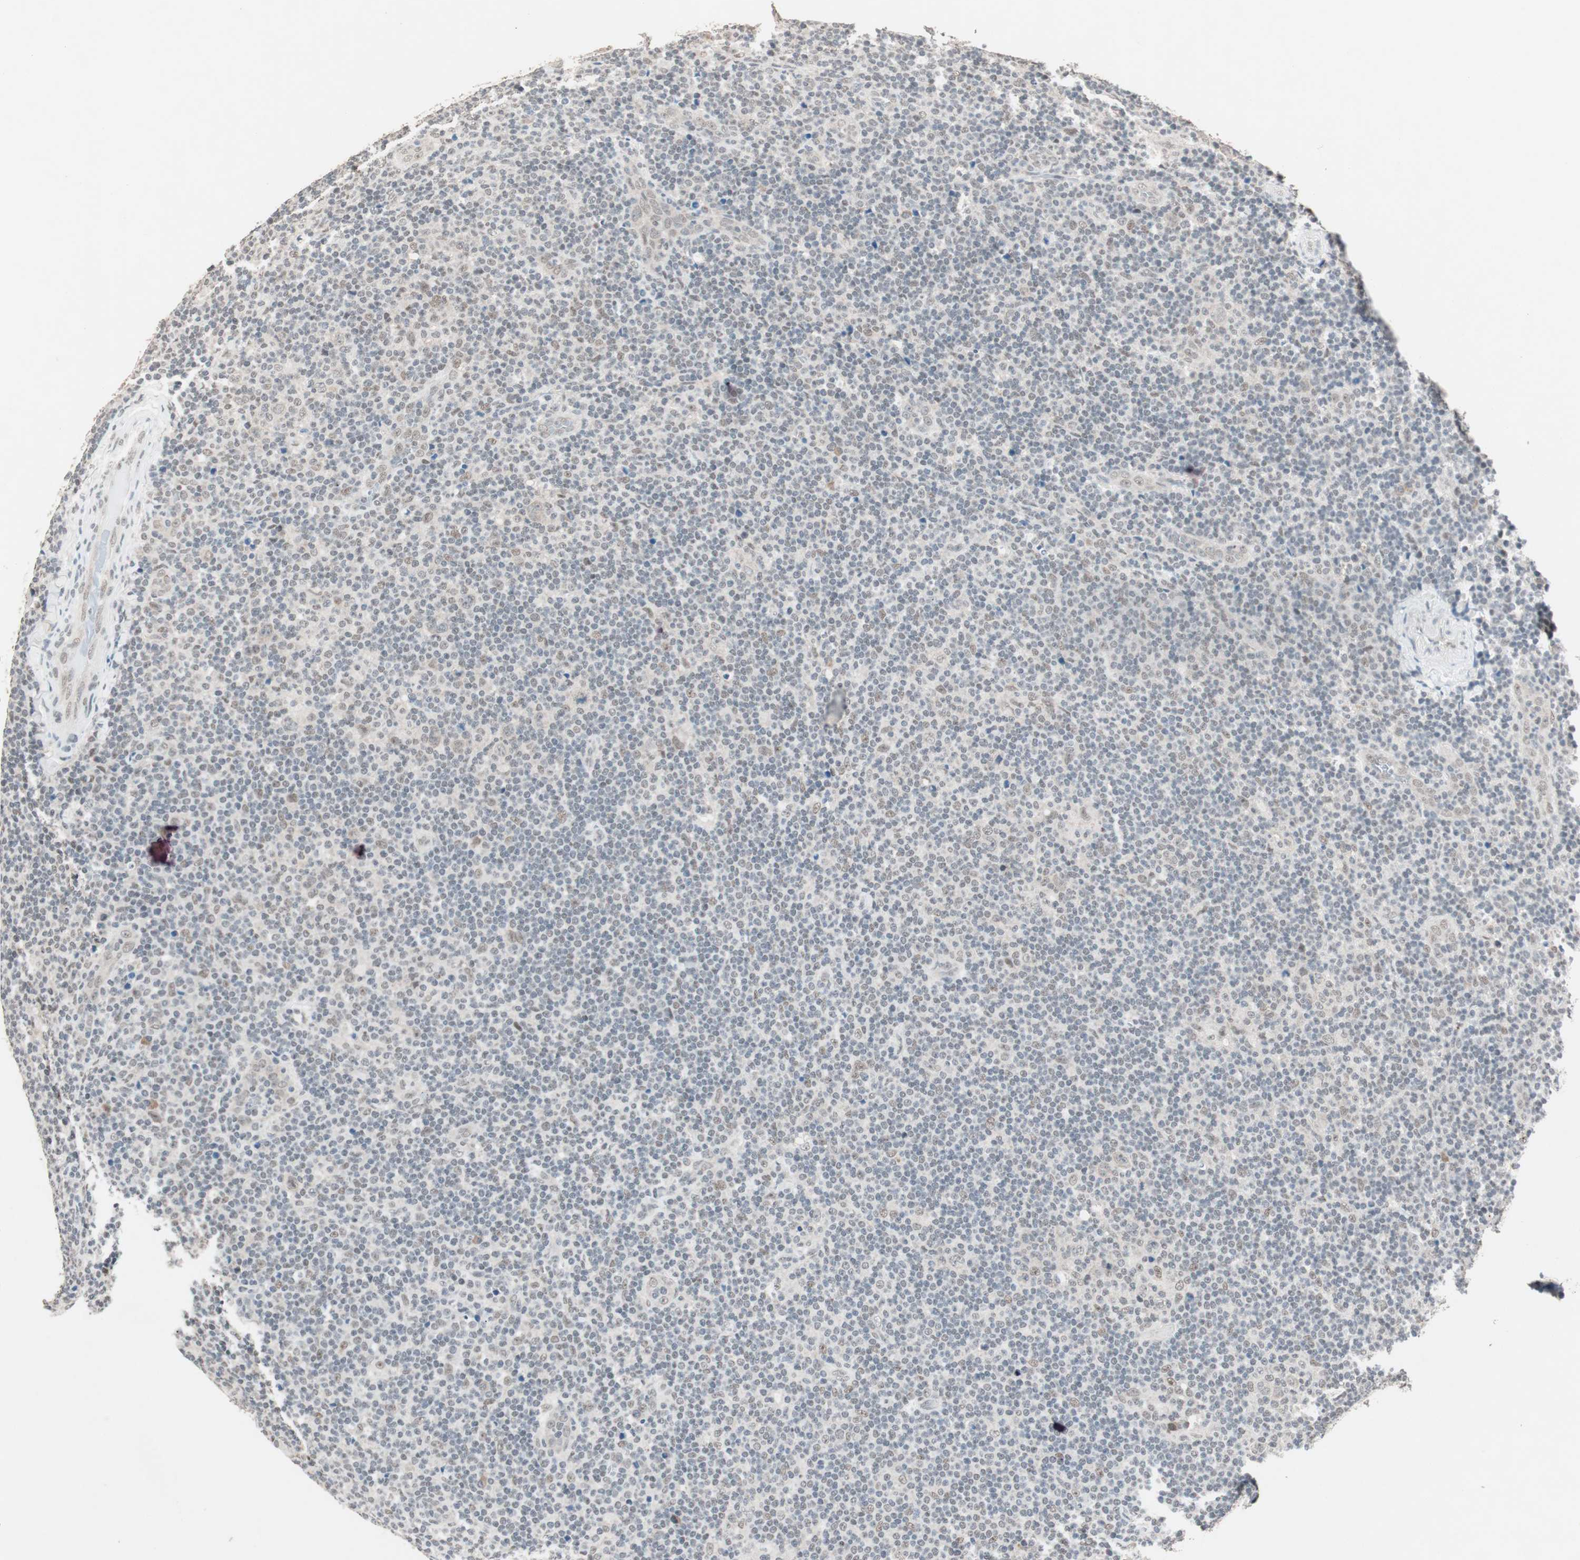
{"staining": {"intensity": "negative", "quantity": "none", "location": "none"}, "tissue": "lymphoma", "cell_type": "Tumor cells", "image_type": "cancer", "snomed": [{"axis": "morphology", "description": "Hodgkin's disease, NOS"}, {"axis": "topography", "description": "Lymph node"}], "caption": "Tumor cells are negative for brown protein staining in Hodgkin's disease. Nuclei are stained in blue.", "gene": "NFRKB", "patient": {"sex": "female", "age": 57}}